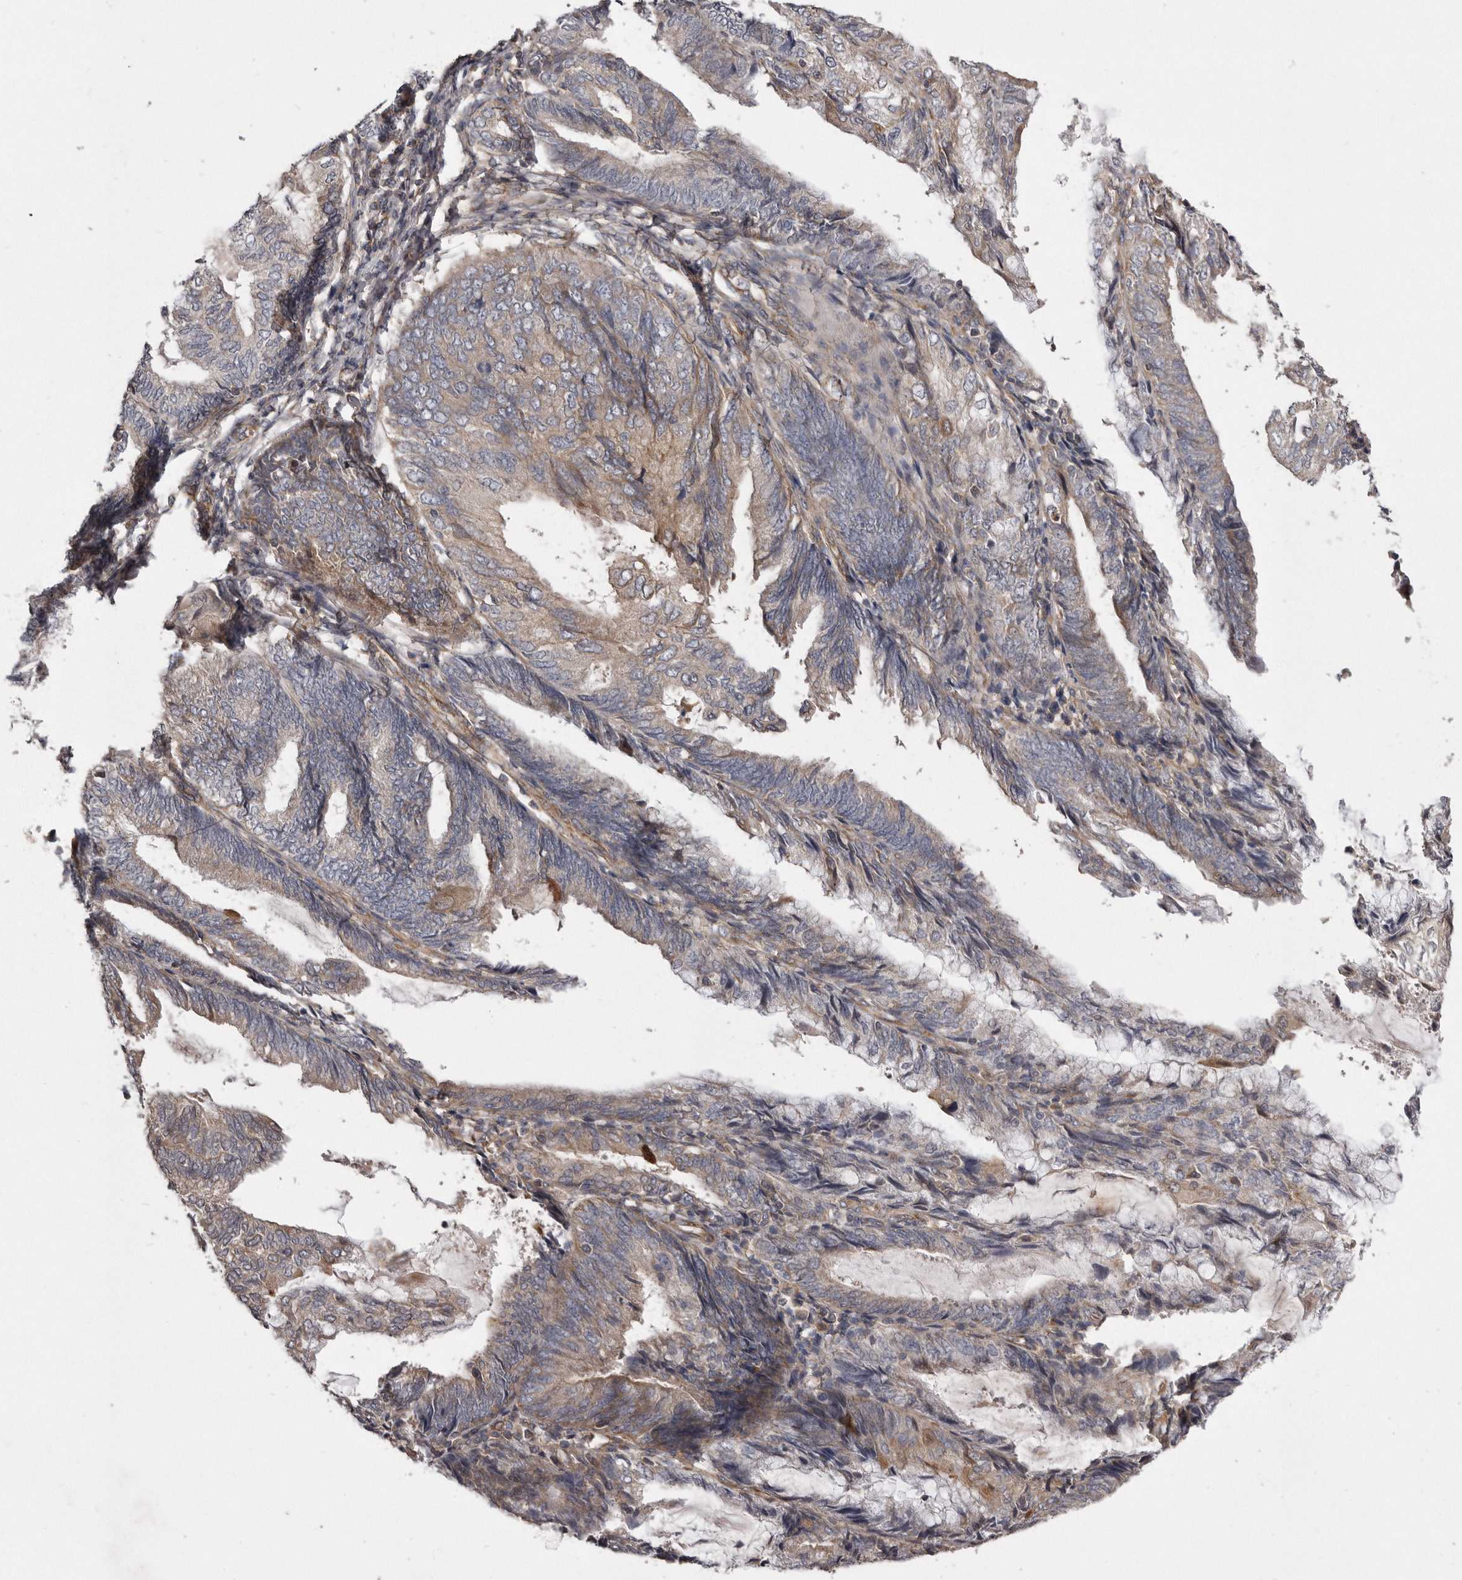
{"staining": {"intensity": "moderate", "quantity": "25%-75%", "location": "cytoplasmic/membranous"}, "tissue": "endometrial cancer", "cell_type": "Tumor cells", "image_type": "cancer", "snomed": [{"axis": "morphology", "description": "Adenocarcinoma, NOS"}, {"axis": "topography", "description": "Endometrium"}], "caption": "DAB (3,3'-diaminobenzidine) immunohistochemical staining of endometrial adenocarcinoma demonstrates moderate cytoplasmic/membranous protein positivity in approximately 25%-75% of tumor cells.", "gene": "ARMCX1", "patient": {"sex": "female", "age": 81}}